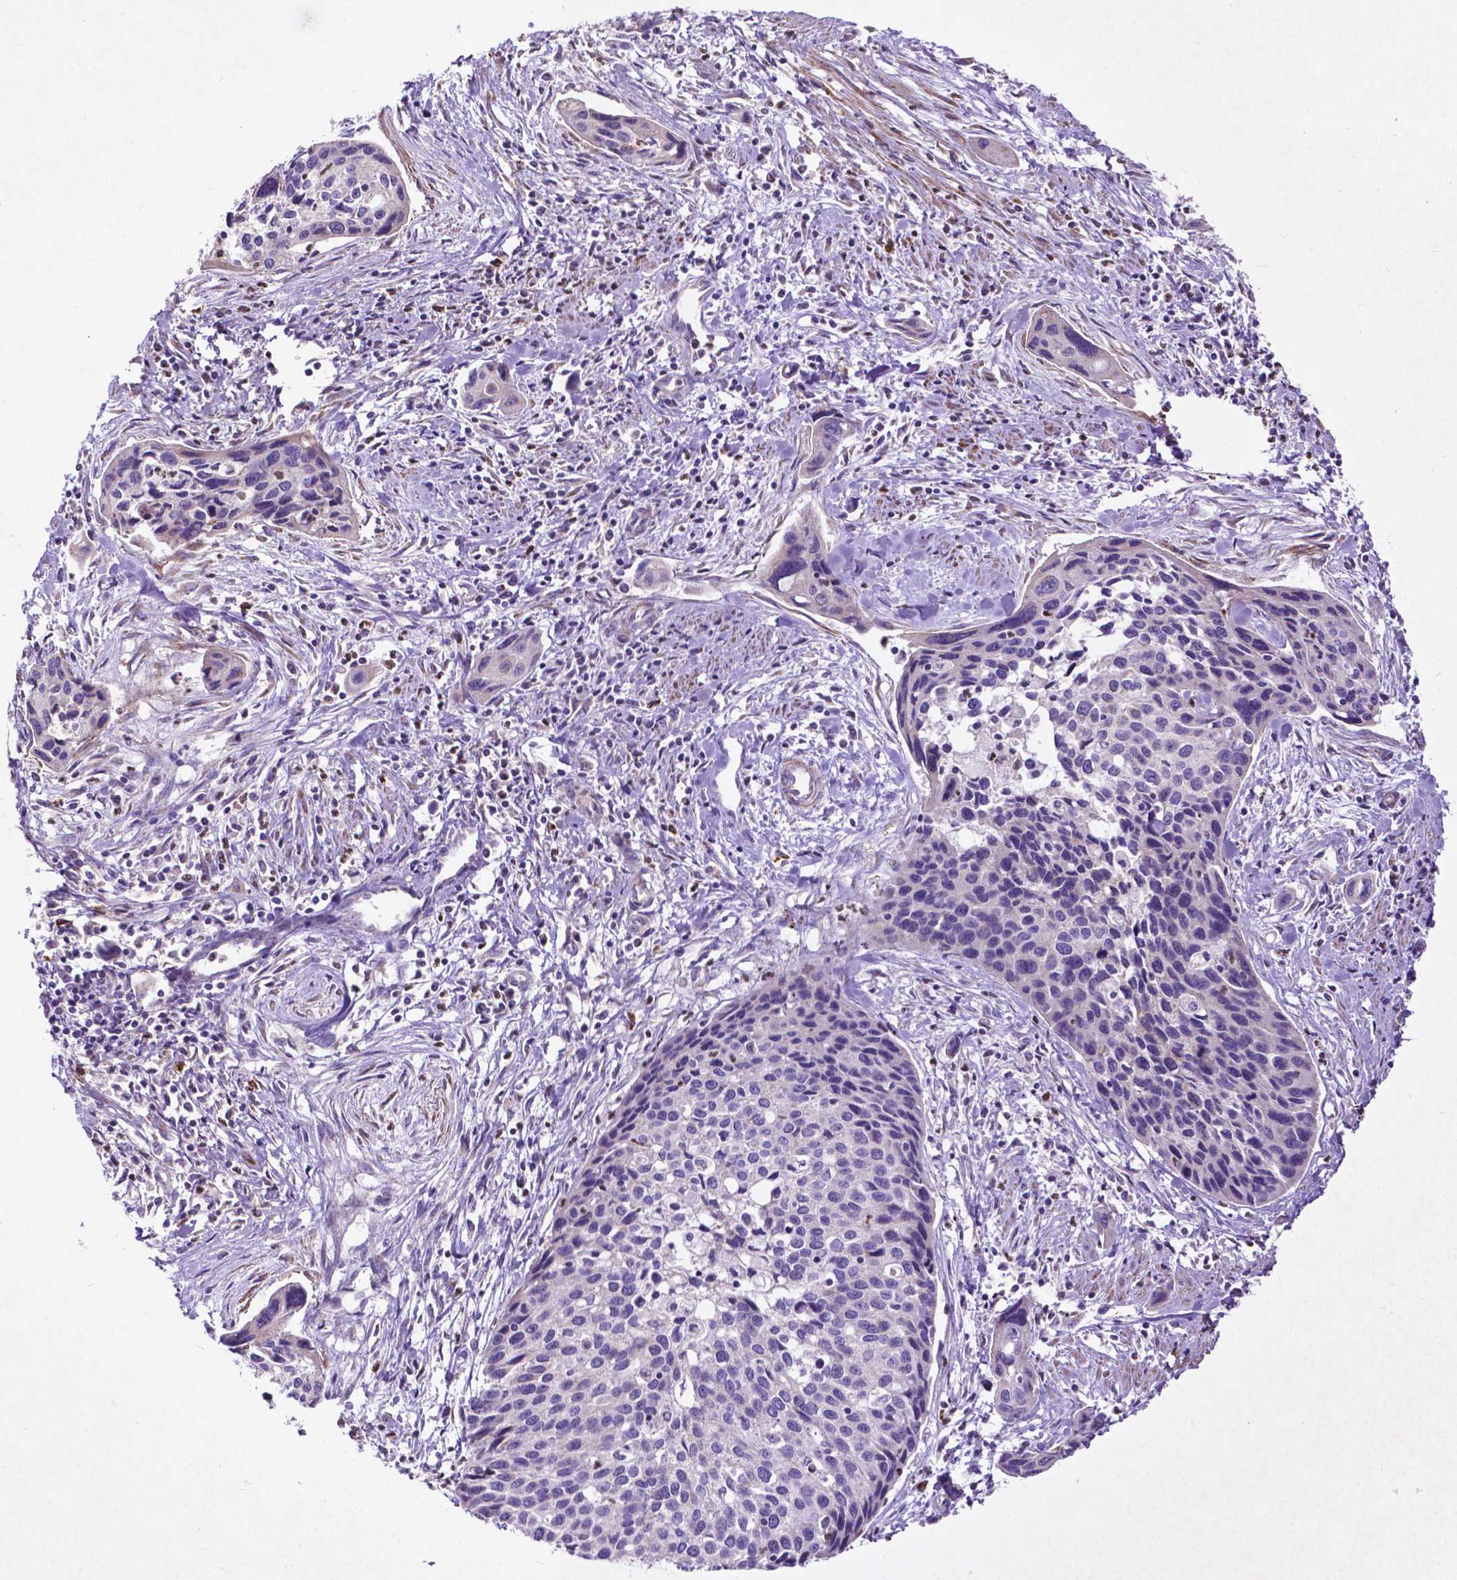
{"staining": {"intensity": "negative", "quantity": "none", "location": "none"}, "tissue": "cervical cancer", "cell_type": "Tumor cells", "image_type": "cancer", "snomed": [{"axis": "morphology", "description": "Squamous cell carcinoma, NOS"}, {"axis": "topography", "description": "Cervix"}], "caption": "The photomicrograph demonstrates no staining of tumor cells in squamous cell carcinoma (cervical). Nuclei are stained in blue.", "gene": "THEGL", "patient": {"sex": "female", "age": 31}}